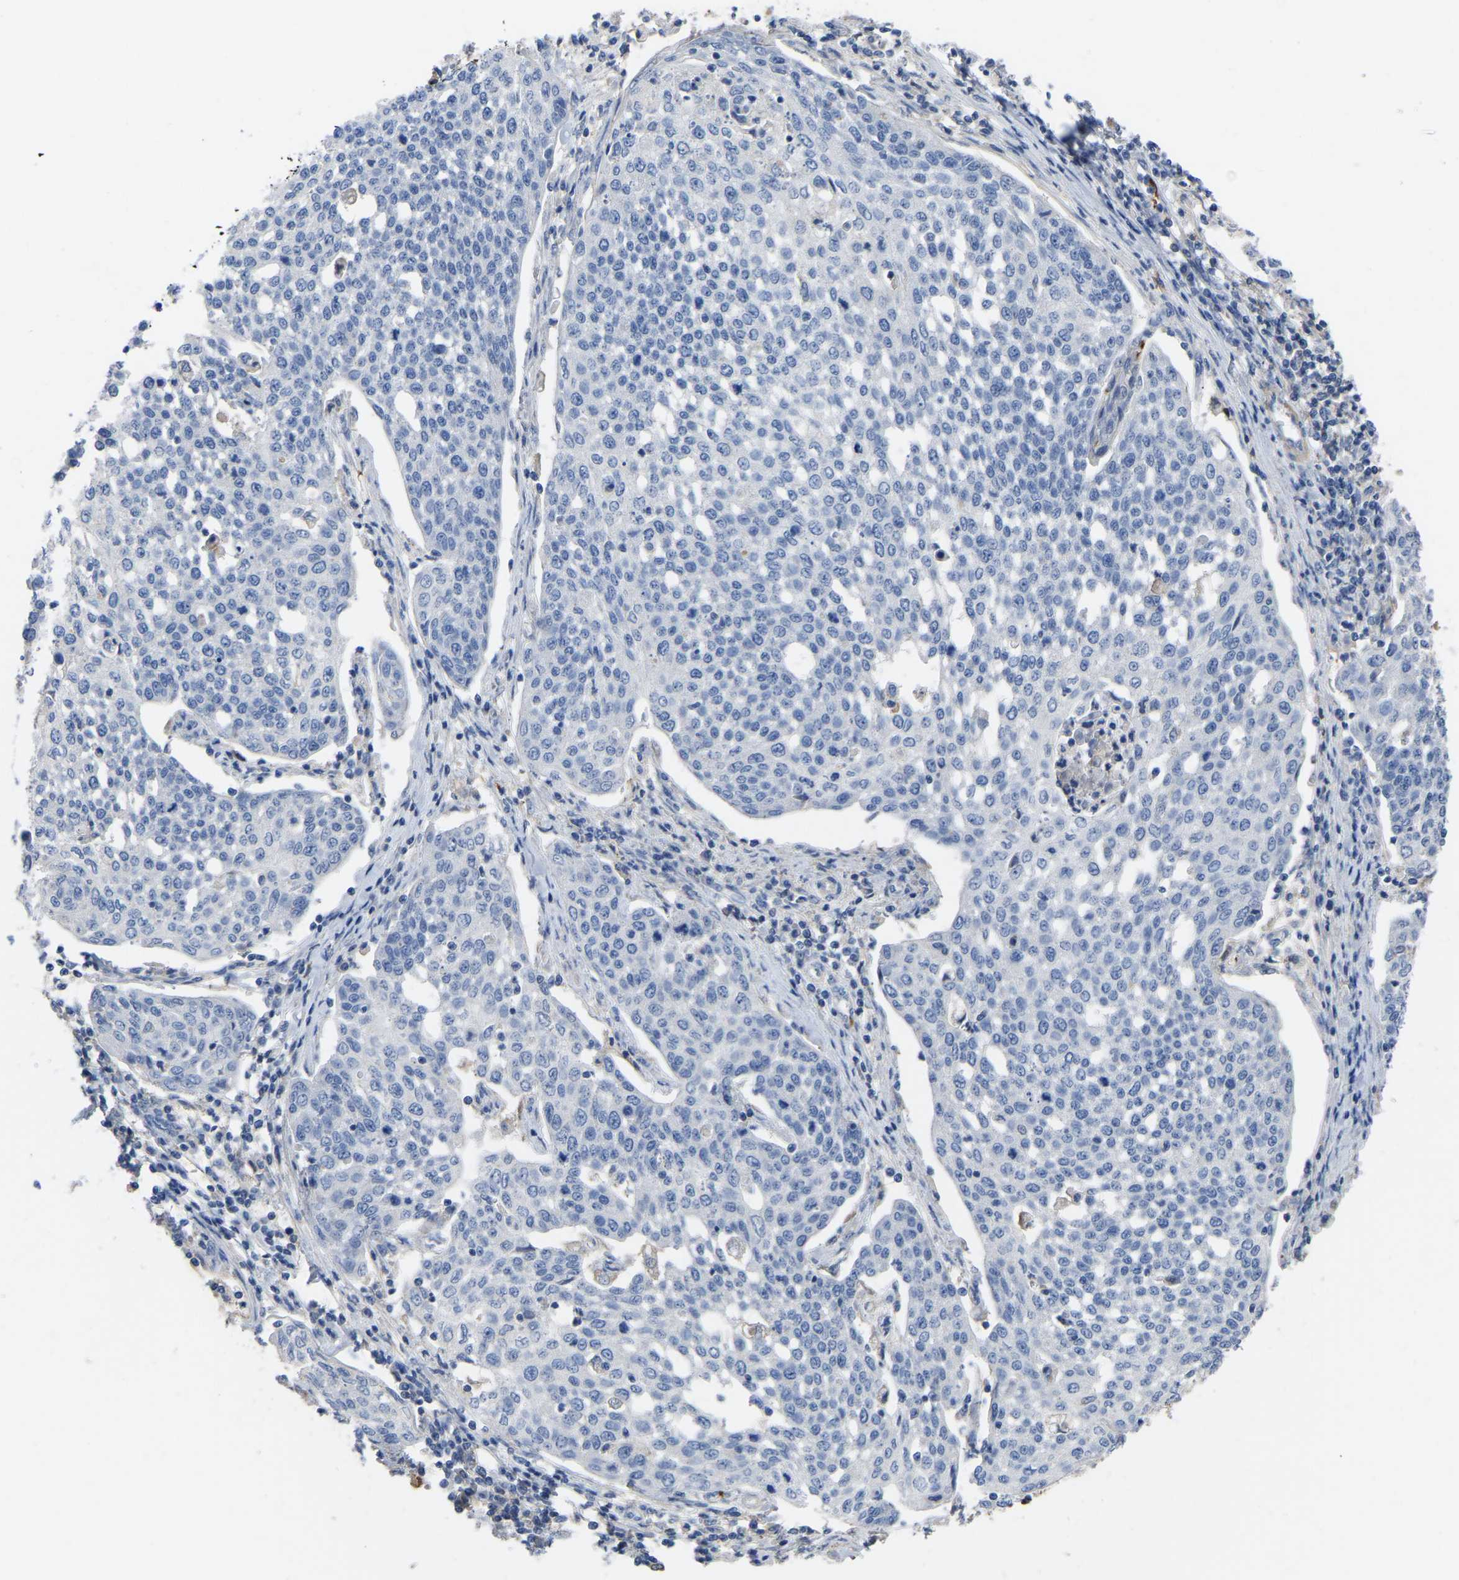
{"staining": {"intensity": "negative", "quantity": "none", "location": "none"}, "tissue": "cervical cancer", "cell_type": "Tumor cells", "image_type": "cancer", "snomed": [{"axis": "morphology", "description": "Squamous cell carcinoma, NOS"}, {"axis": "topography", "description": "Cervix"}], "caption": "There is no significant expression in tumor cells of cervical cancer (squamous cell carcinoma).", "gene": "ZNF449", "patient": {"sex": "female", "age": 34}}